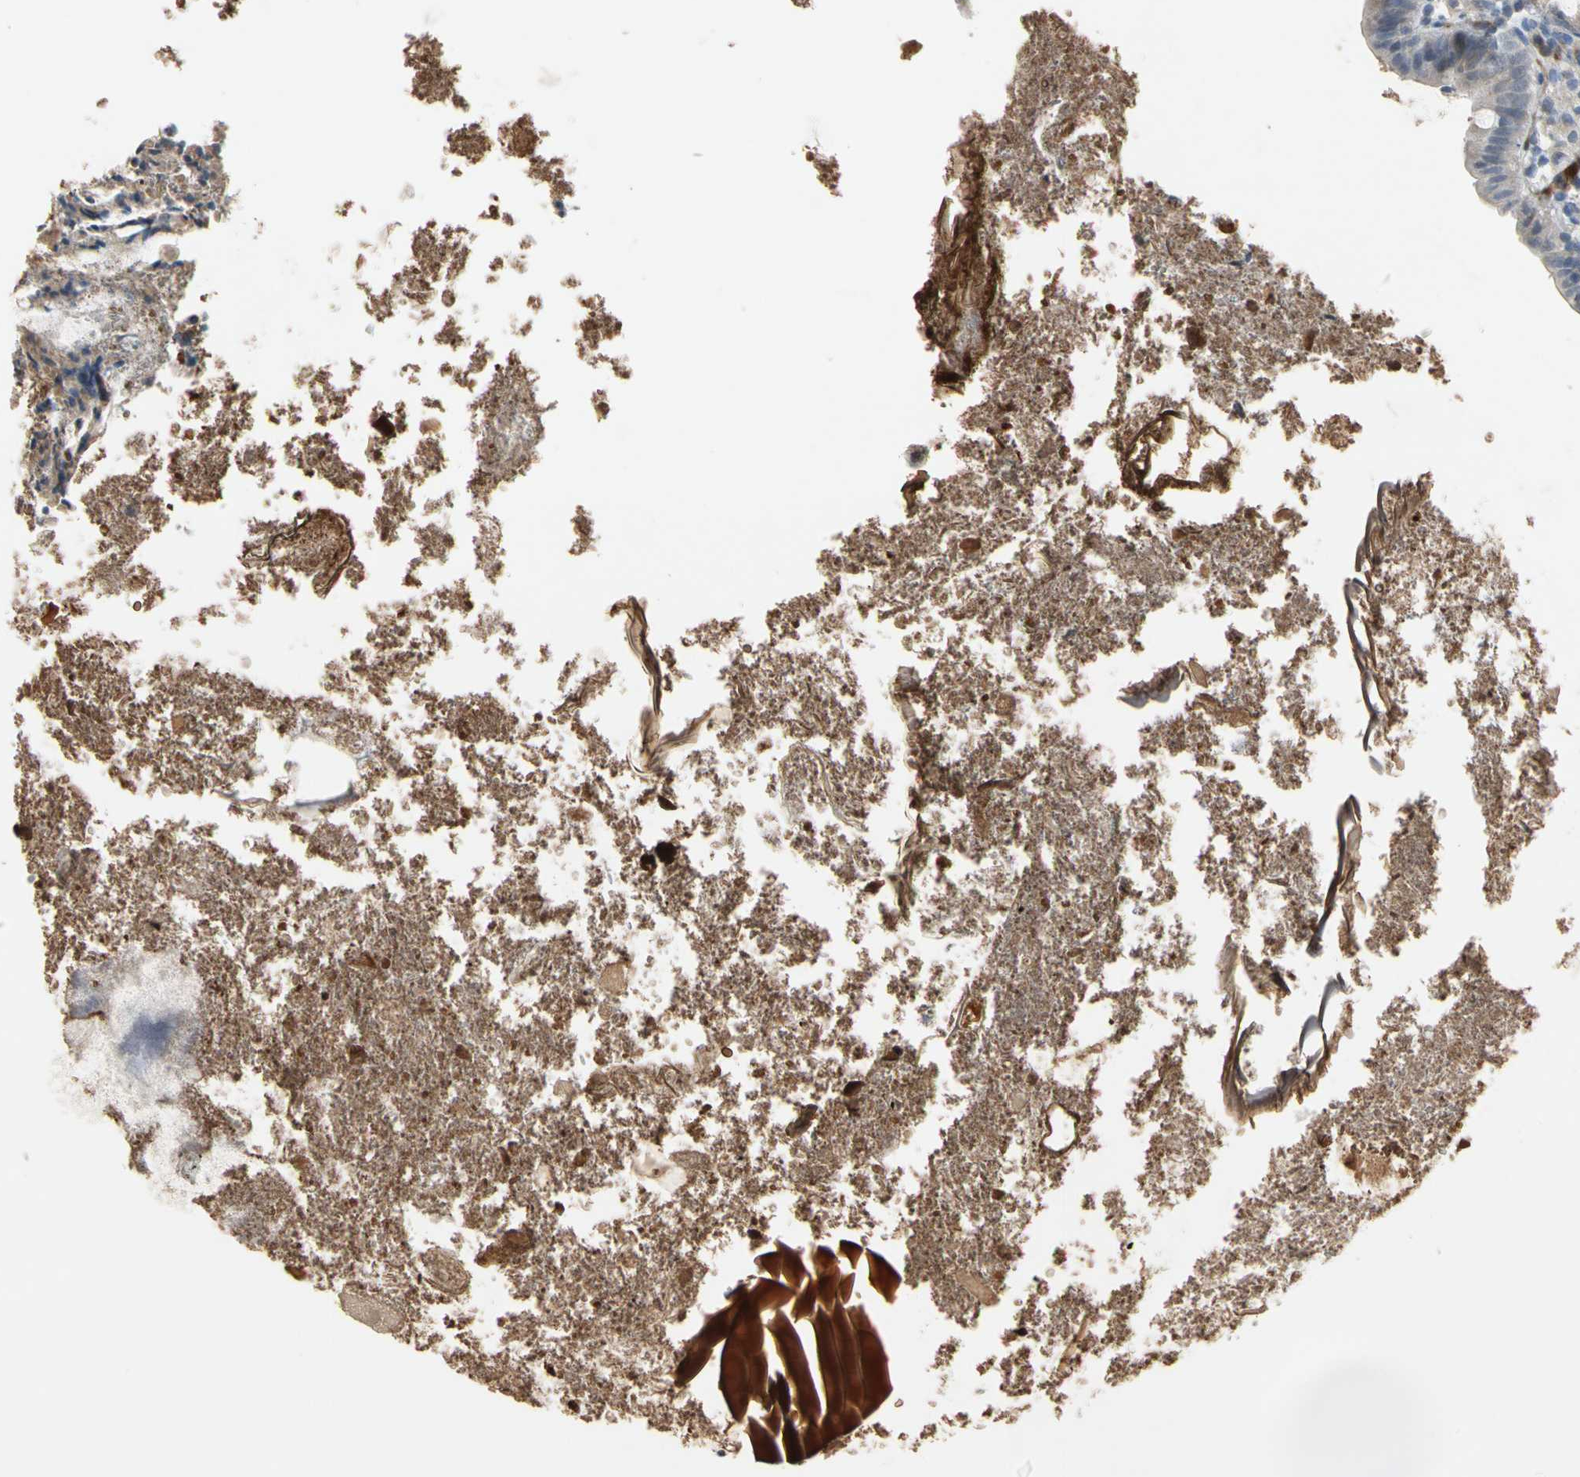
{"staining": {"intensity": "moderate", "quantity": ">75%", "location": "cytoplasmic/membranous"}, "tissue": "appendix", "cell_type": "Glandular cells", "image_type": "normal", "snomed": [{"axis": "morphology", "description": "Normal tissue, NOS"}, {"axis": "topography", "description": "Appendix"}], "caption": "DAB immunohistochemical staining of normal human appendix shows moderate cytoplasmic/membranous protein positivity in about >75% of glandular cells. The protein of interest is stained brown, and the nuclei are stained in blue (DAB IHC with brightfield microscopy, high magnification).", "gene": "MARK1", "patient": {"sex": "female", "age": 10}}